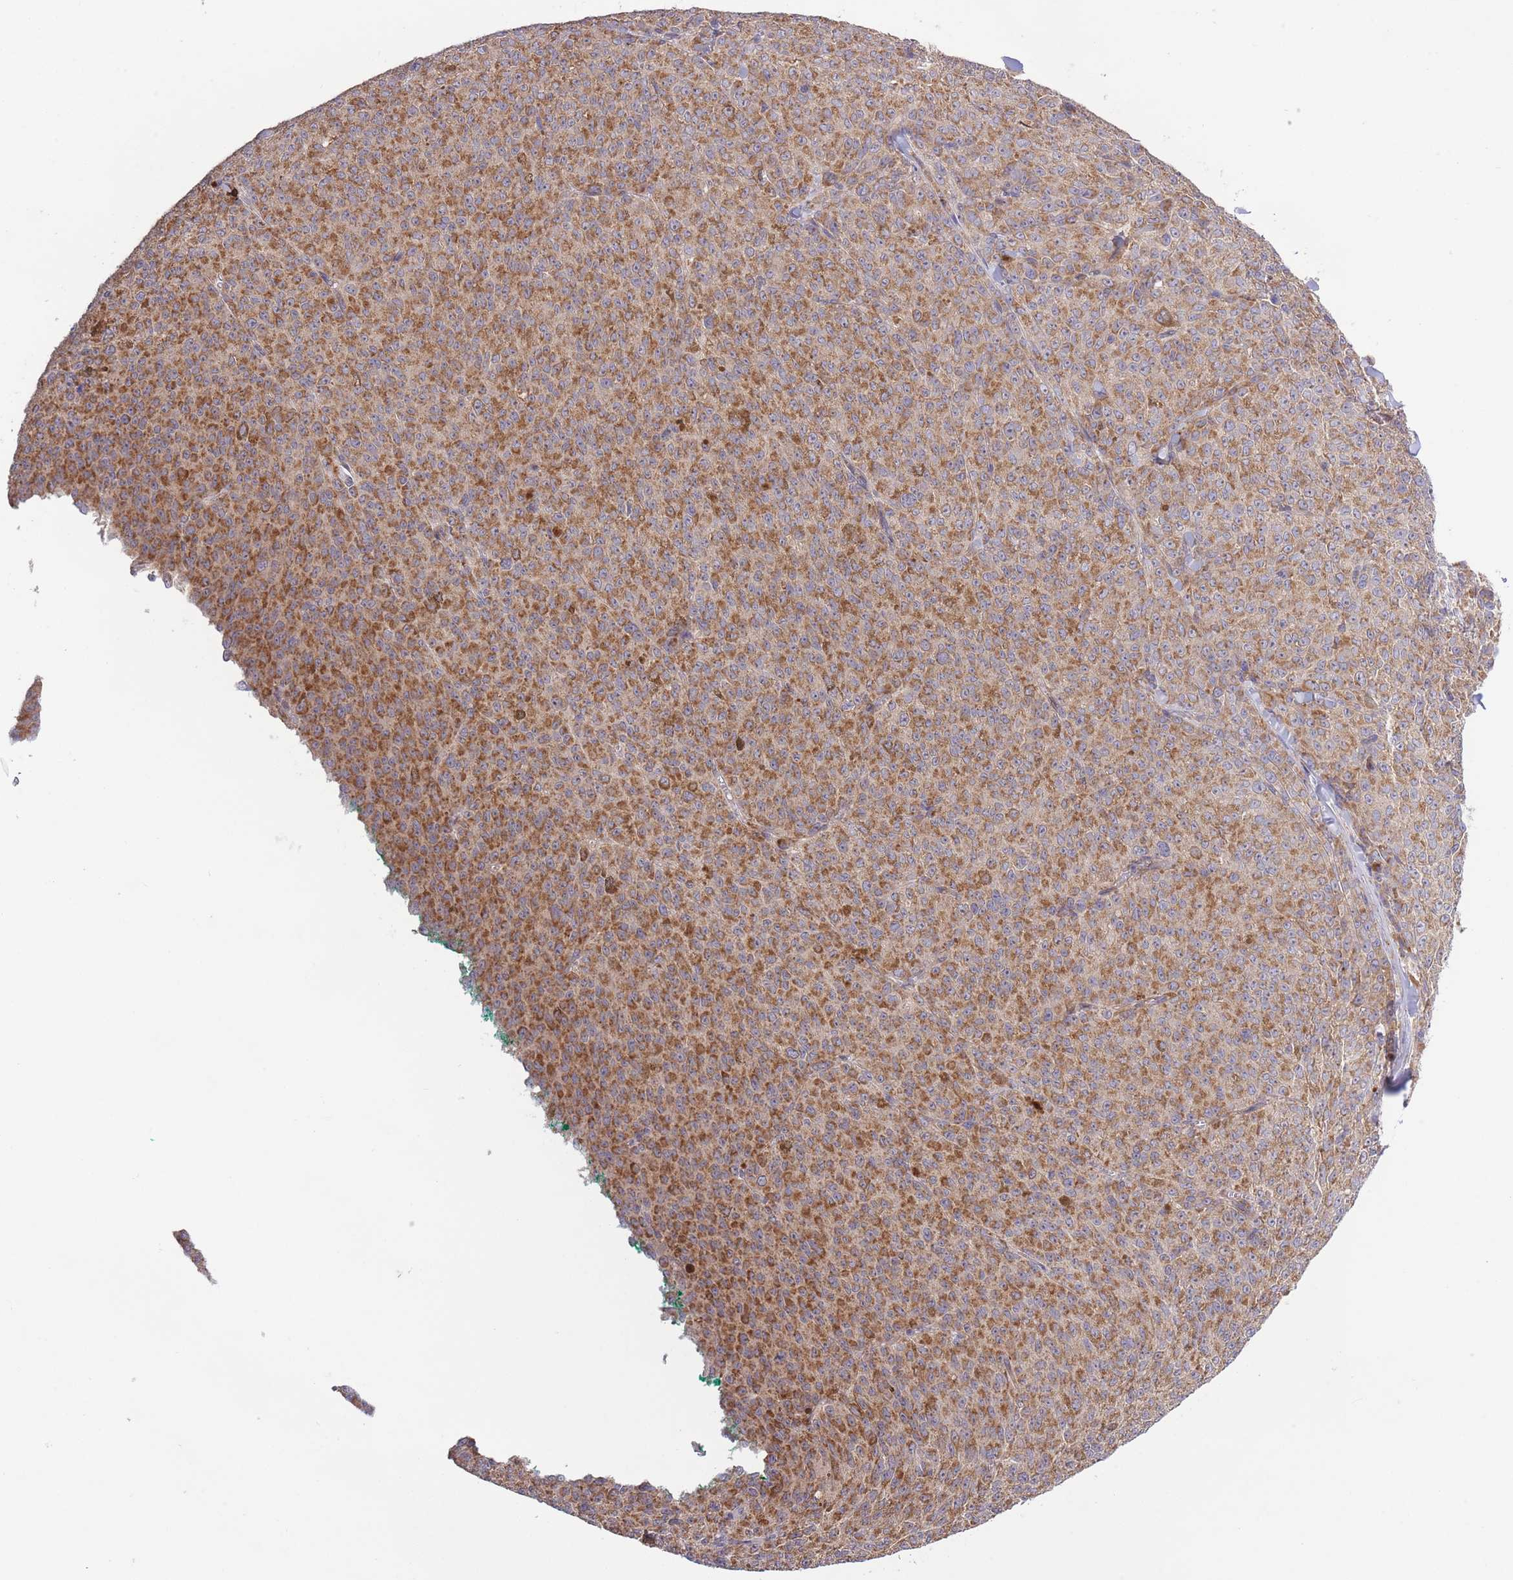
{"staining": {"intensity": "moderate", "quantity": ">75%", "location": "cytoplasmic/membranous"}, "tissue": "melanoma", "cell_type": "Tumor cells", "image_type": "cancer", "snomed": [{"axis": "morphology", "description": "Malignant melanoma, NOS"}, {"axis": "topography", "description": "Skin"}], "caption": "Malignant melanoma was stained to show a protein in brown. There is medium levels of moderate cytoplasmic/membranous positivity in about >75% of tumor cells.", "gene": "ATP13A2", "patient": {"sex": "female", "age": 52}}